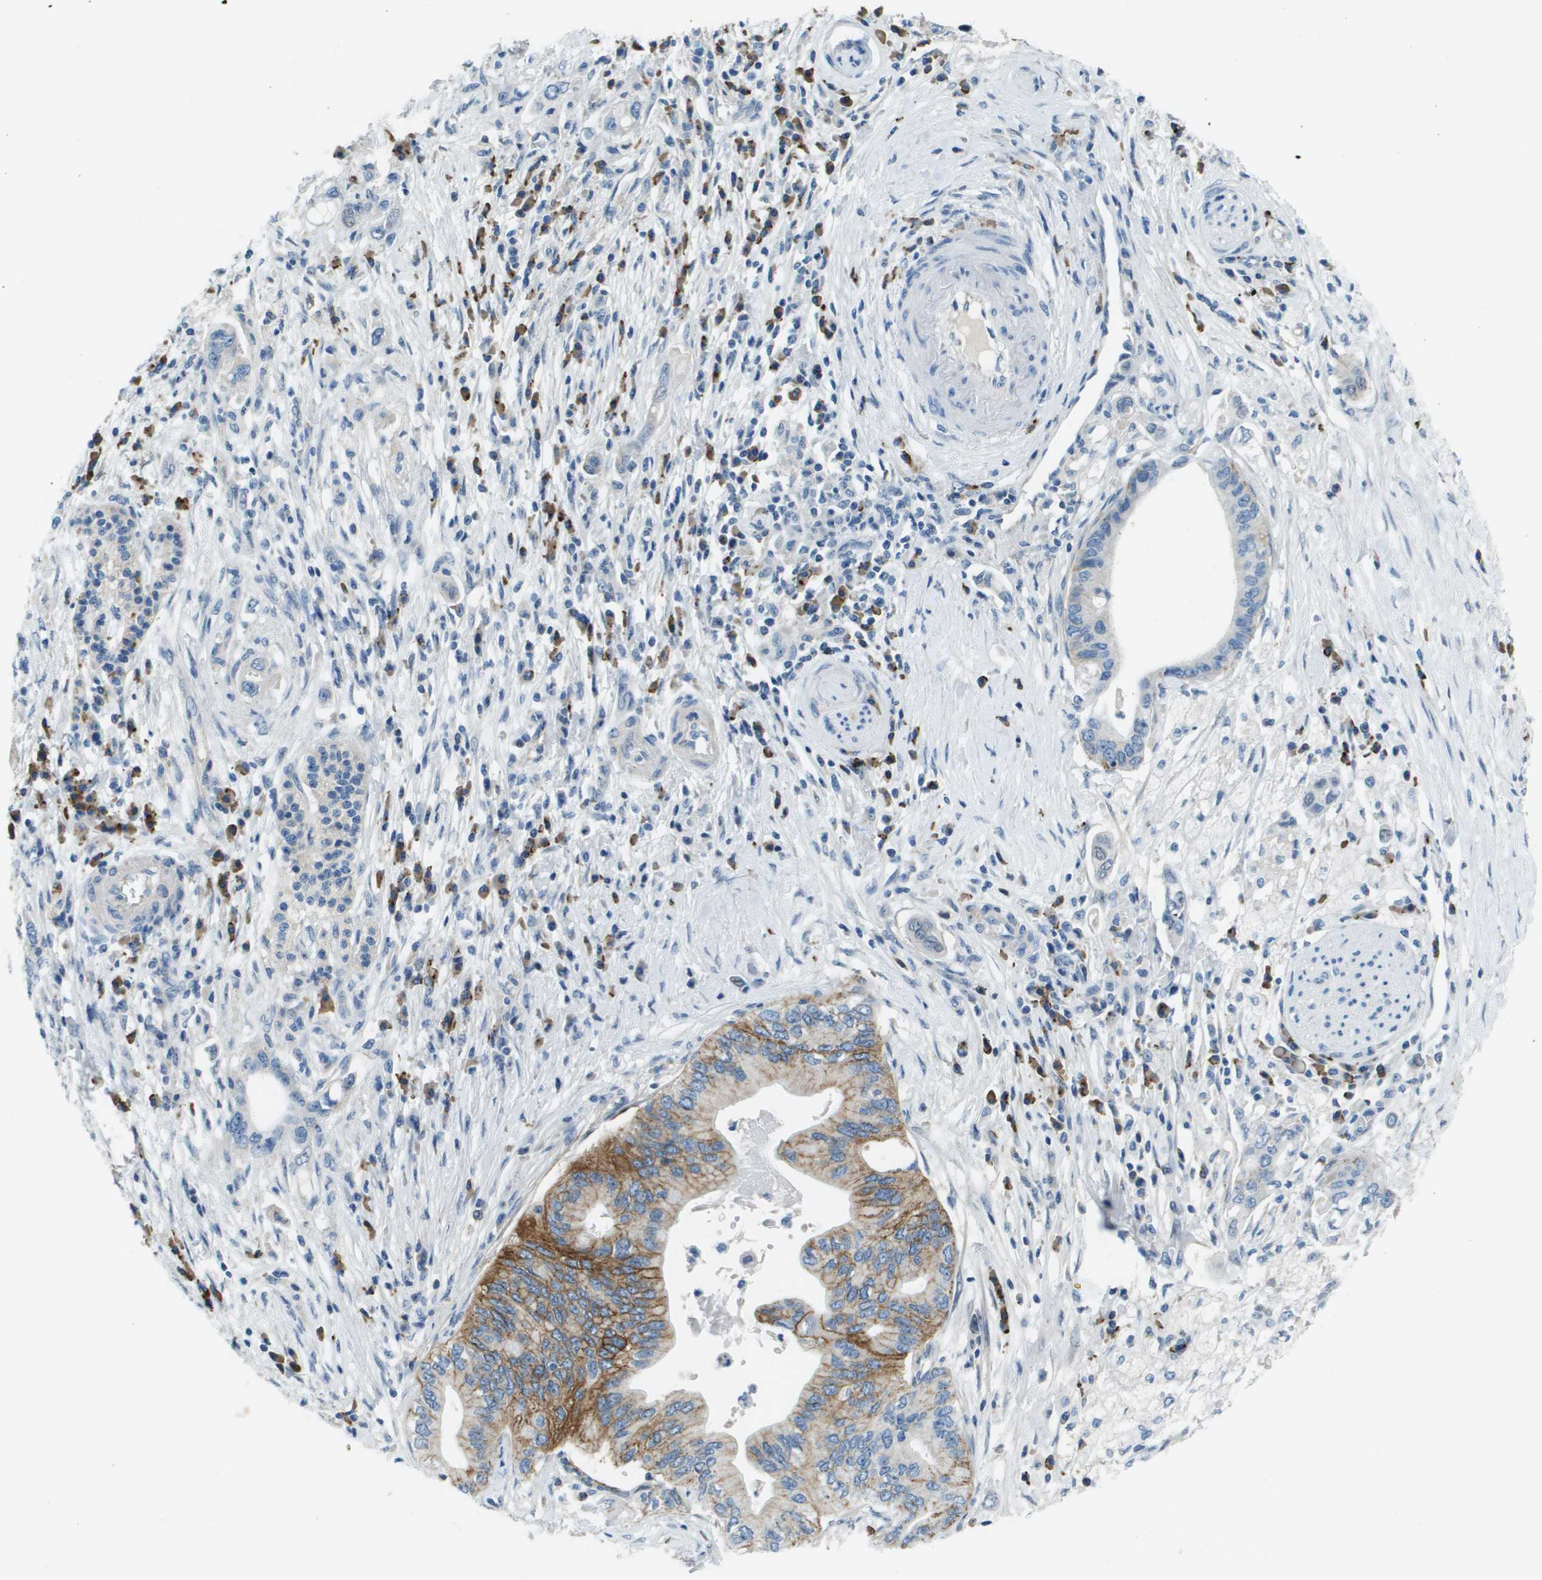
{"staining": {"intensity": "moderate", "quantity": "<25%", "location": "cytoplasmic/membranous"}, "tissue": "pancreatic cancer", "cell_type": "Tumor cells", "image_type": "cancer", "snomed": [{"axis": "morphology", "description": "Adenocarcinoma, NOS"}, {"axis": "topography", "description": "Pancreas"}], "caption": "Pancreatic cancer (adenocarcinoma) was stained to show a protein in brown. There is low levels of moderate cytoplasmic/membranous positivity in approximately <25% of tumor cells.", "gene": "SDC1", "patient": {"sex": "female", "age": 73}}